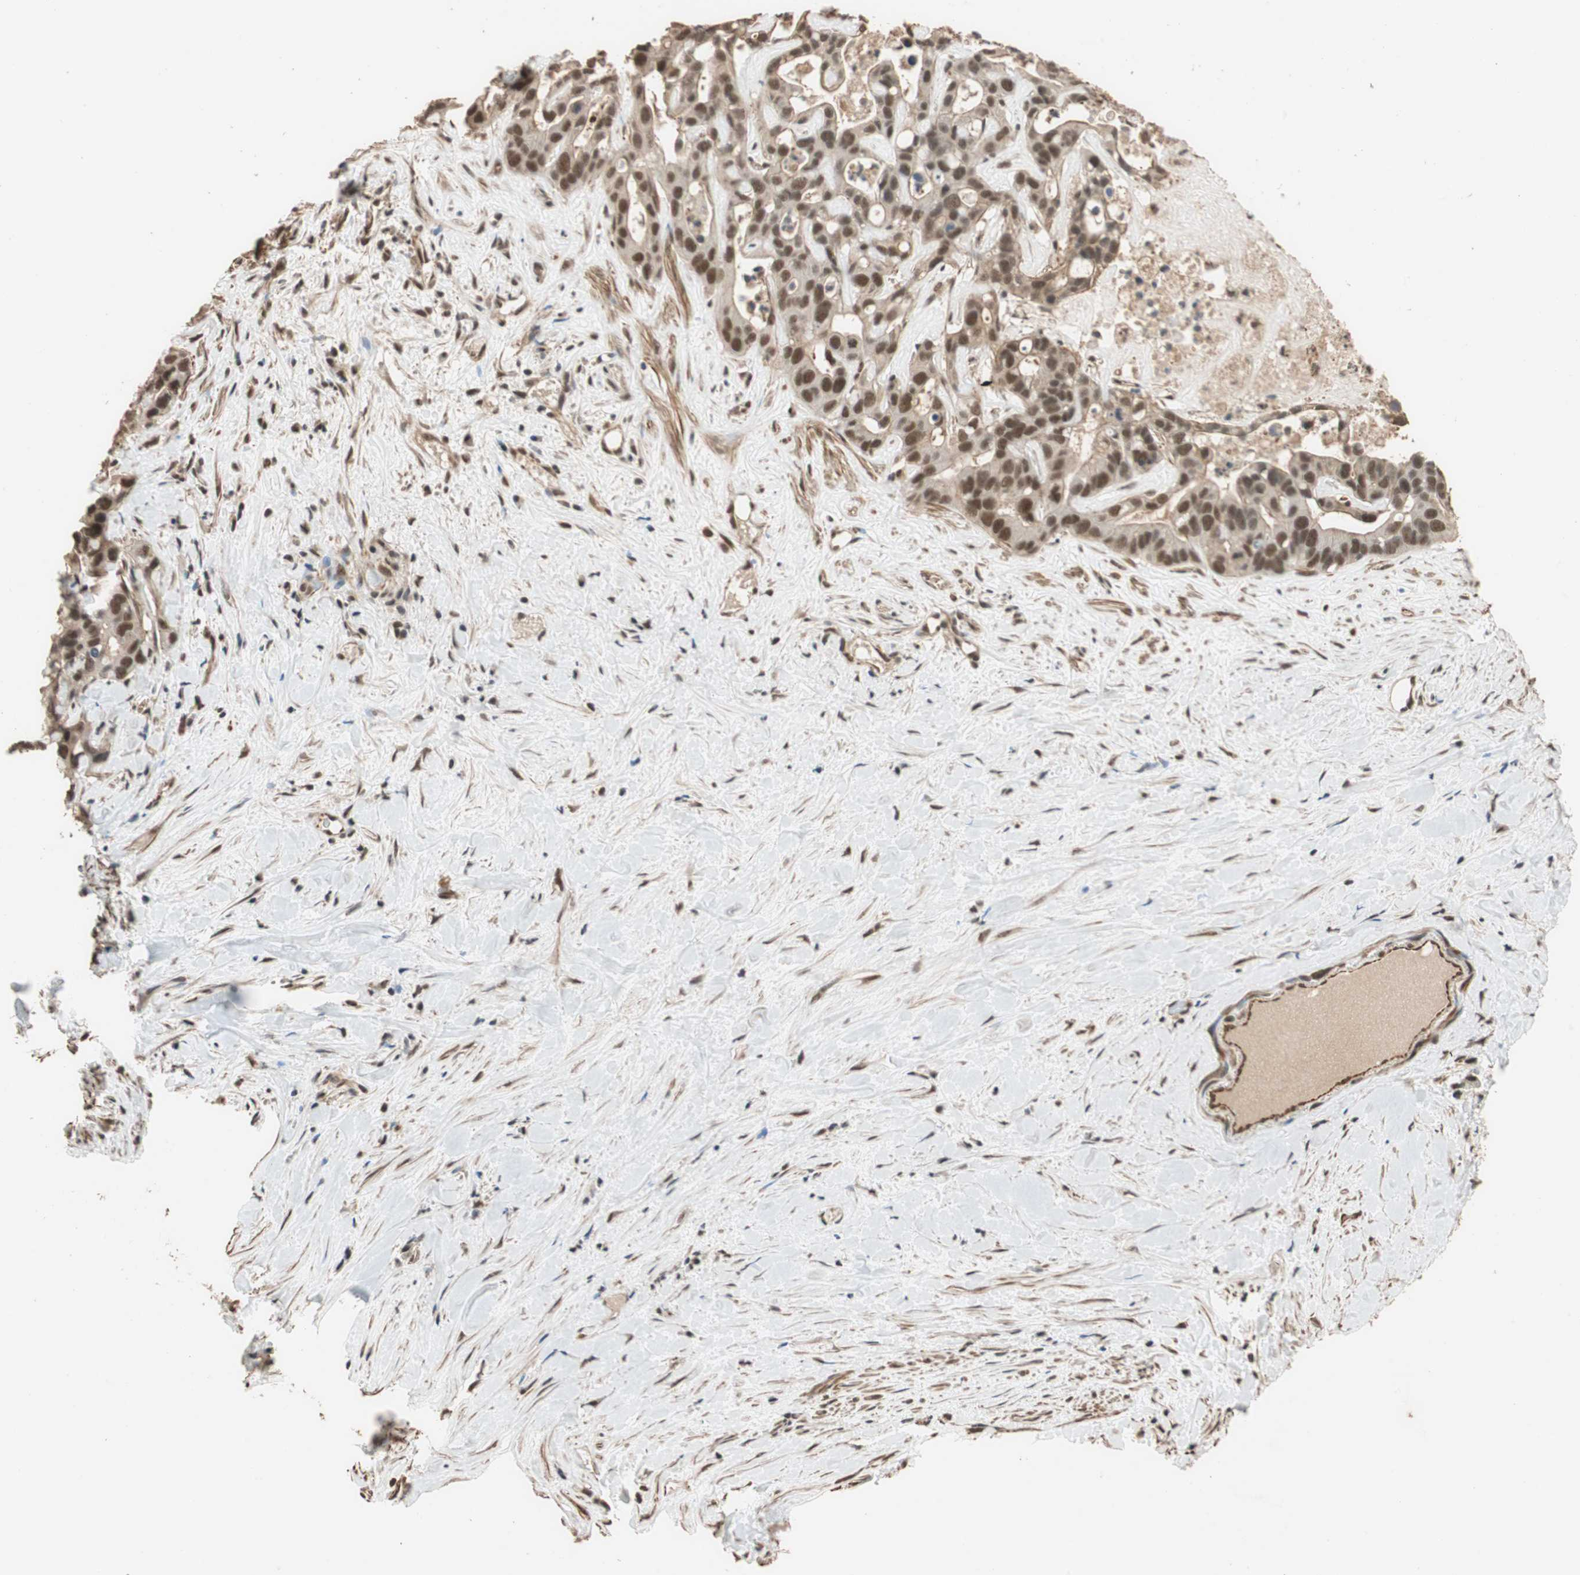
{"staining": {"intensity": "strong", "quantity": ">75%", "location": "nuclear"}, "tissue": "liver cancer", "cell_type": "Tumor cells", "image_type": "cancer", "snomed": [{"axis": "morphology", "description": "Cholangiocarcinoma"}, {"axis": "topography", "description": "Liver"}], "caption": "Immunohistochemistry (IHC) staining of cholangiocarcinoma (liver), which shows high levels of strong nuclear staining in approximately >75% of tumor cells indicating strong nuclear protein expression. The staining was performed using DAB (3,3'-diaminobenzidine) (brown) for protein detection and nuclei were counterstained in hematoxylin (blue).", "gene": "CDC5L", "patient": {"sex": "female", "age": 65}}